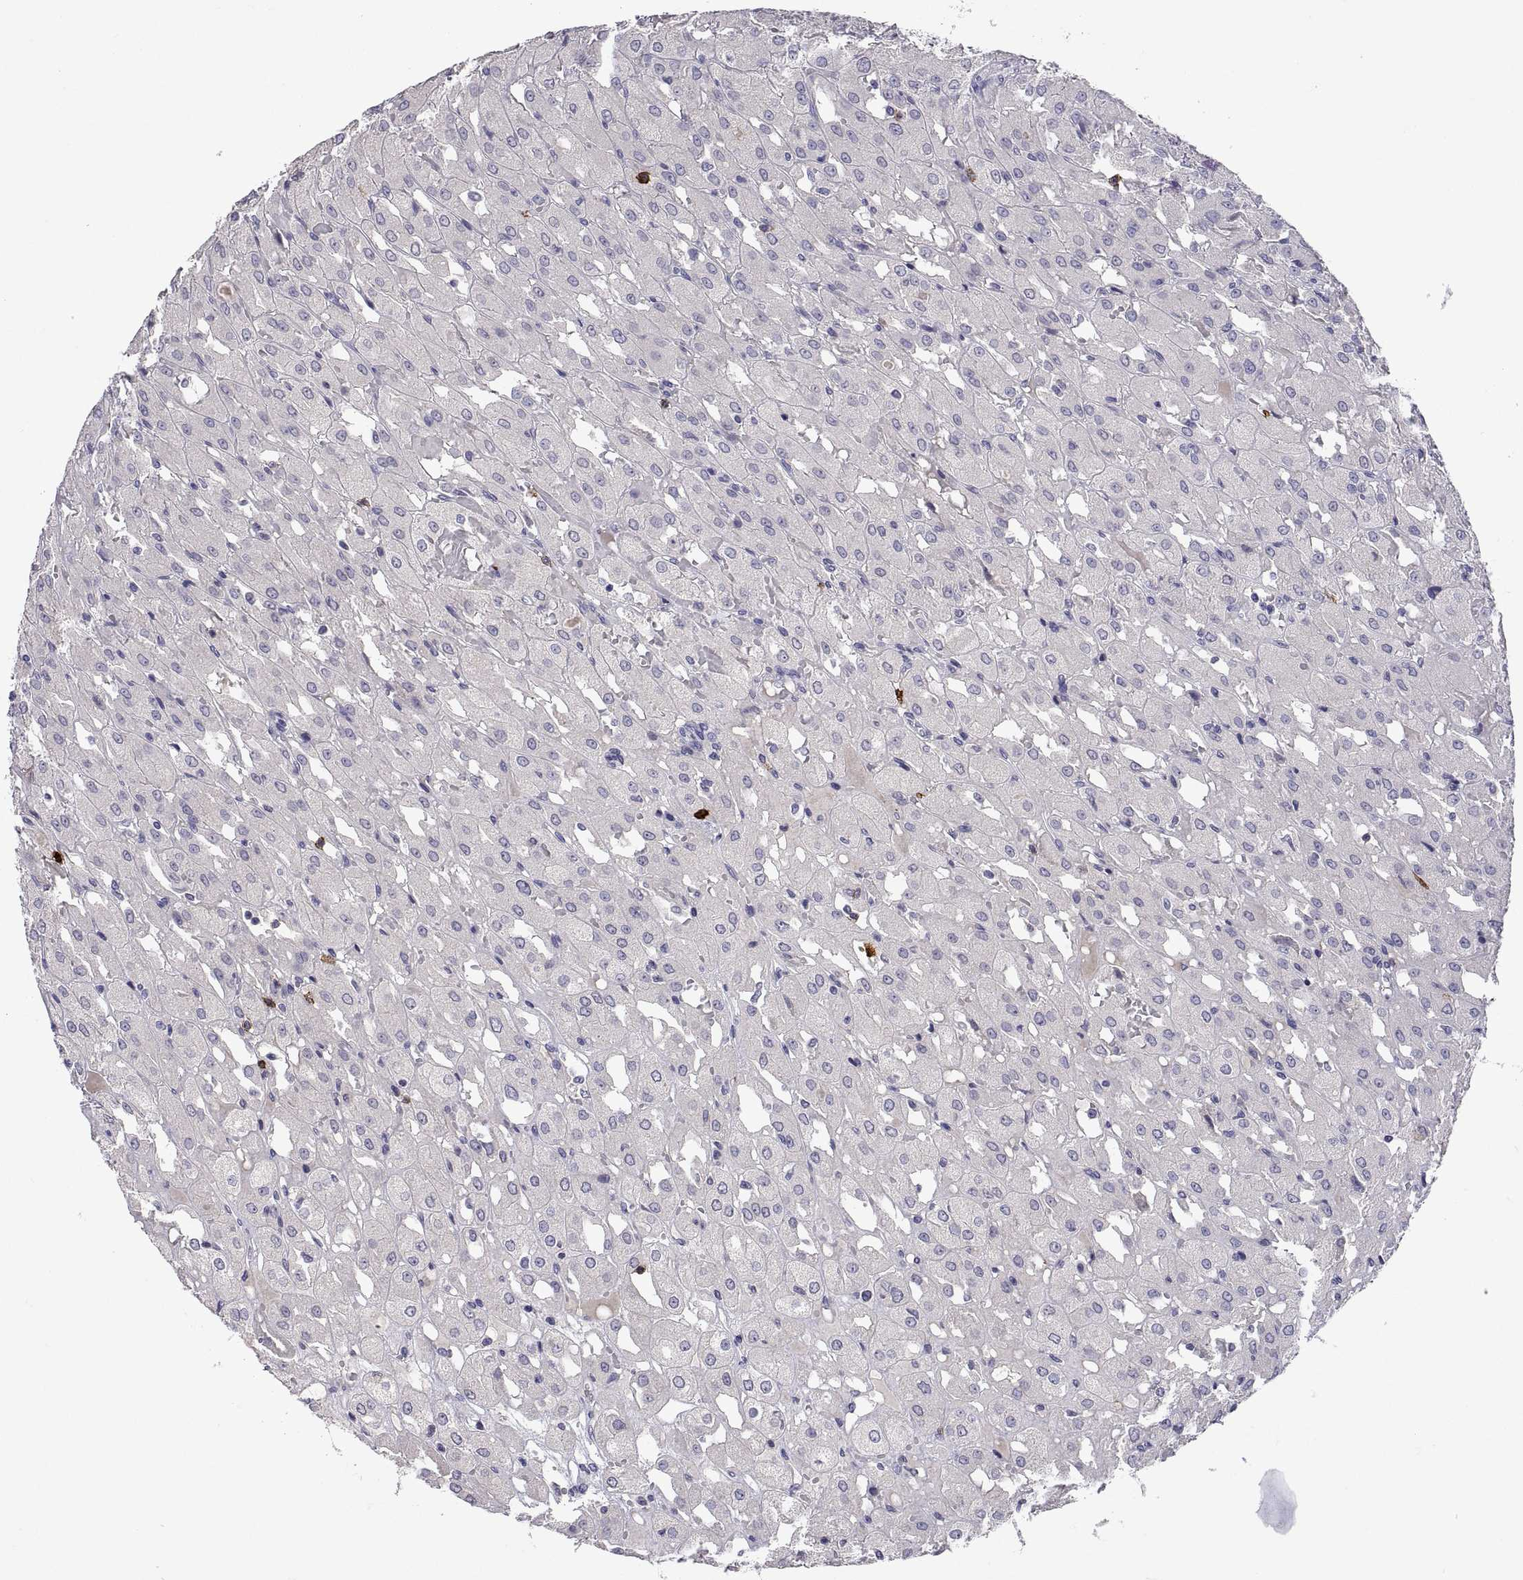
{"staining": {"intensity": "negative", "quantity": "none", "location": "none"}, "tissue": "renal cancer", "cell_type": "Tumor cells", "image_type": "cancer", "snomed": [{"axis": "morphology", "description": "Adenocarcinoma, NOS"}, {"axis": "topography", "description": "Kidney"}], "caption": "Renal cancer (adenocarcinoma) was stained to show a protein in brown. There is no significant expression in tumor cells. (Brightfield microscopy of DAB (3,3'-diaminobenzidine) immunohistochemistry at high magnification).", "gene": "MS4A1", "patient": {"sex": "male", "age": 72}}